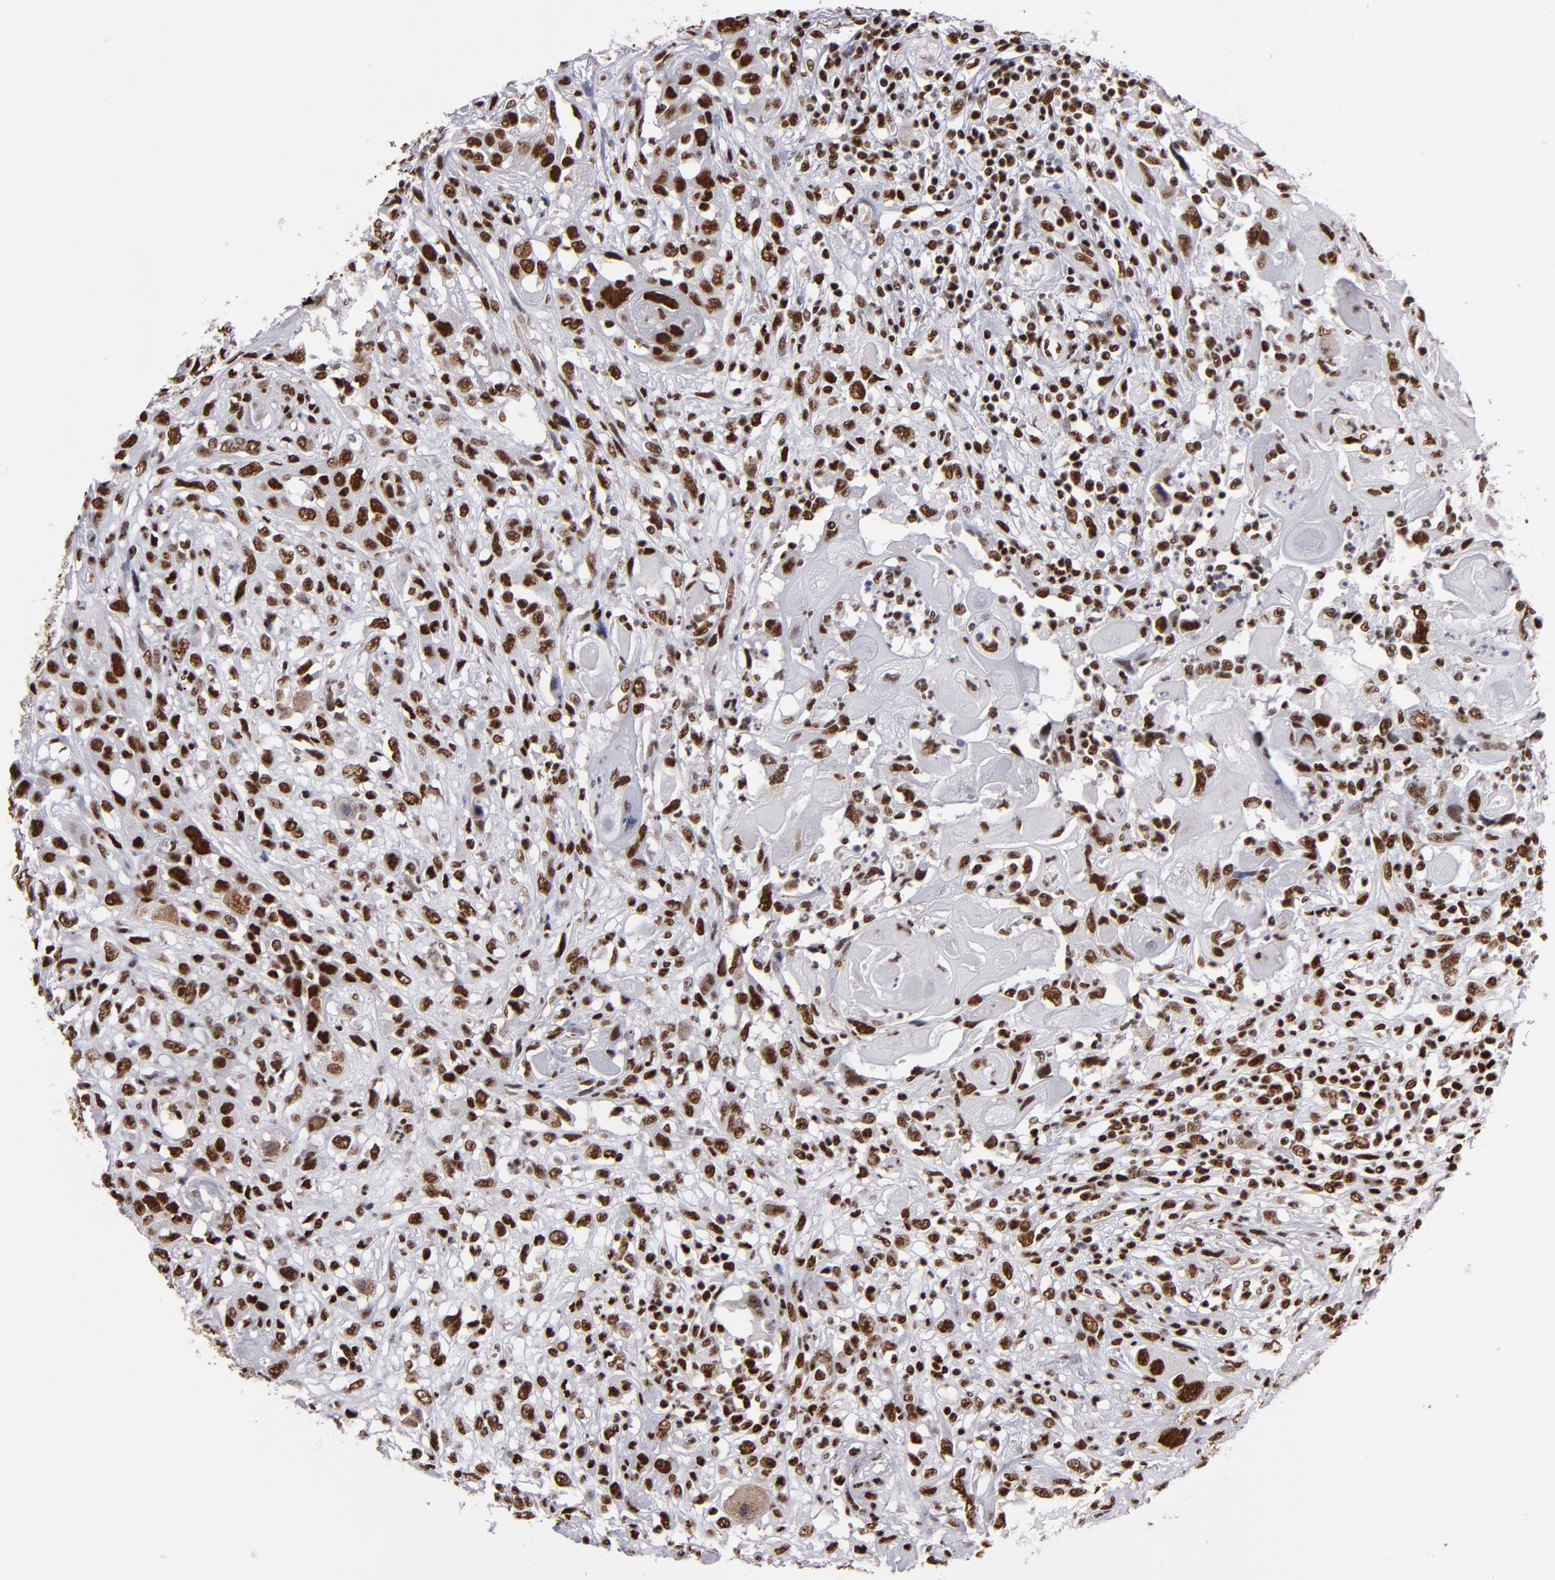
{"staining": {"intensity": "strong", "quantity": ">75%", "location": "nuclear"}, "tissue": "head and neck cancer", "cell_type": "Tumor cells", "image_type": "cancer", "snomed": [{"axis": "morphology", "description": "Neoplasm, malignant, NOS"}, {"axis": "topography", "description": "Salivary gland"}, {"axis": "topography", "description": "Head-Neck"}], "caption": "Protein positivity by immunohistochemistry demonstrates strong nuclear expression in about >75% of tumor cells in neoplasm (malignant) (head and neck).", "gene": "MRE11", "patient": {"sex": "male", "age": 43}}